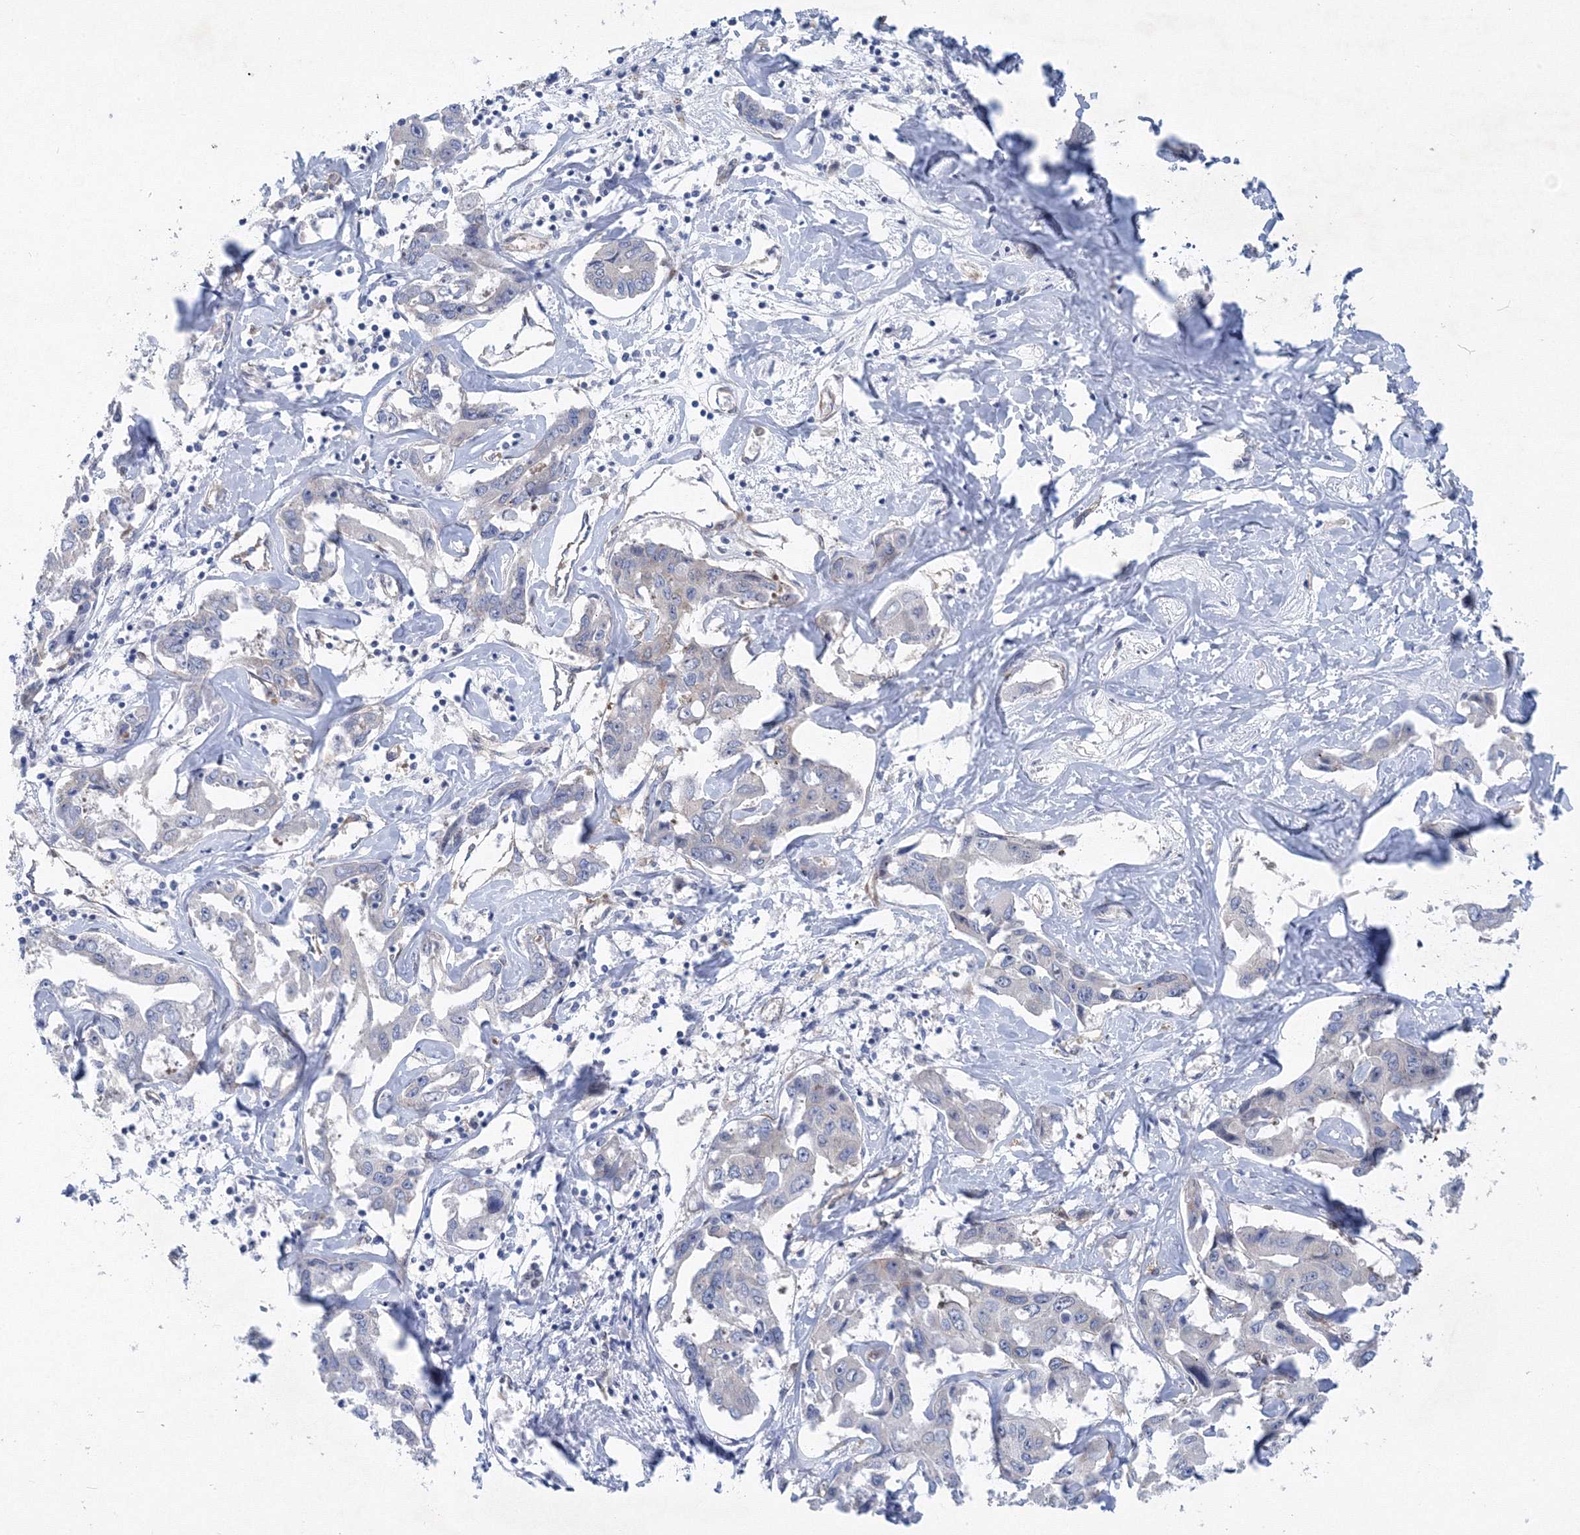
{"staining": {"intensity": "negative", "quantity": "none", "location": "none"}, "tissue": "liver cancer", "cell_type": "Tumor cells", "image_type": "cancer", "snomed": [{"axis": "morphology", "description": "Cholangiocarcinoma"}, {"axis": "topography", "description": "Liver"}], "caption": "Immunohistochemistry photomicrograph of cholangiocarcinoma (liver) stained for a protein (brown), which demonstrates no staining in tumor cells.", "gene": "TANC1", "patient": {"sex": "male", "age": 59}}